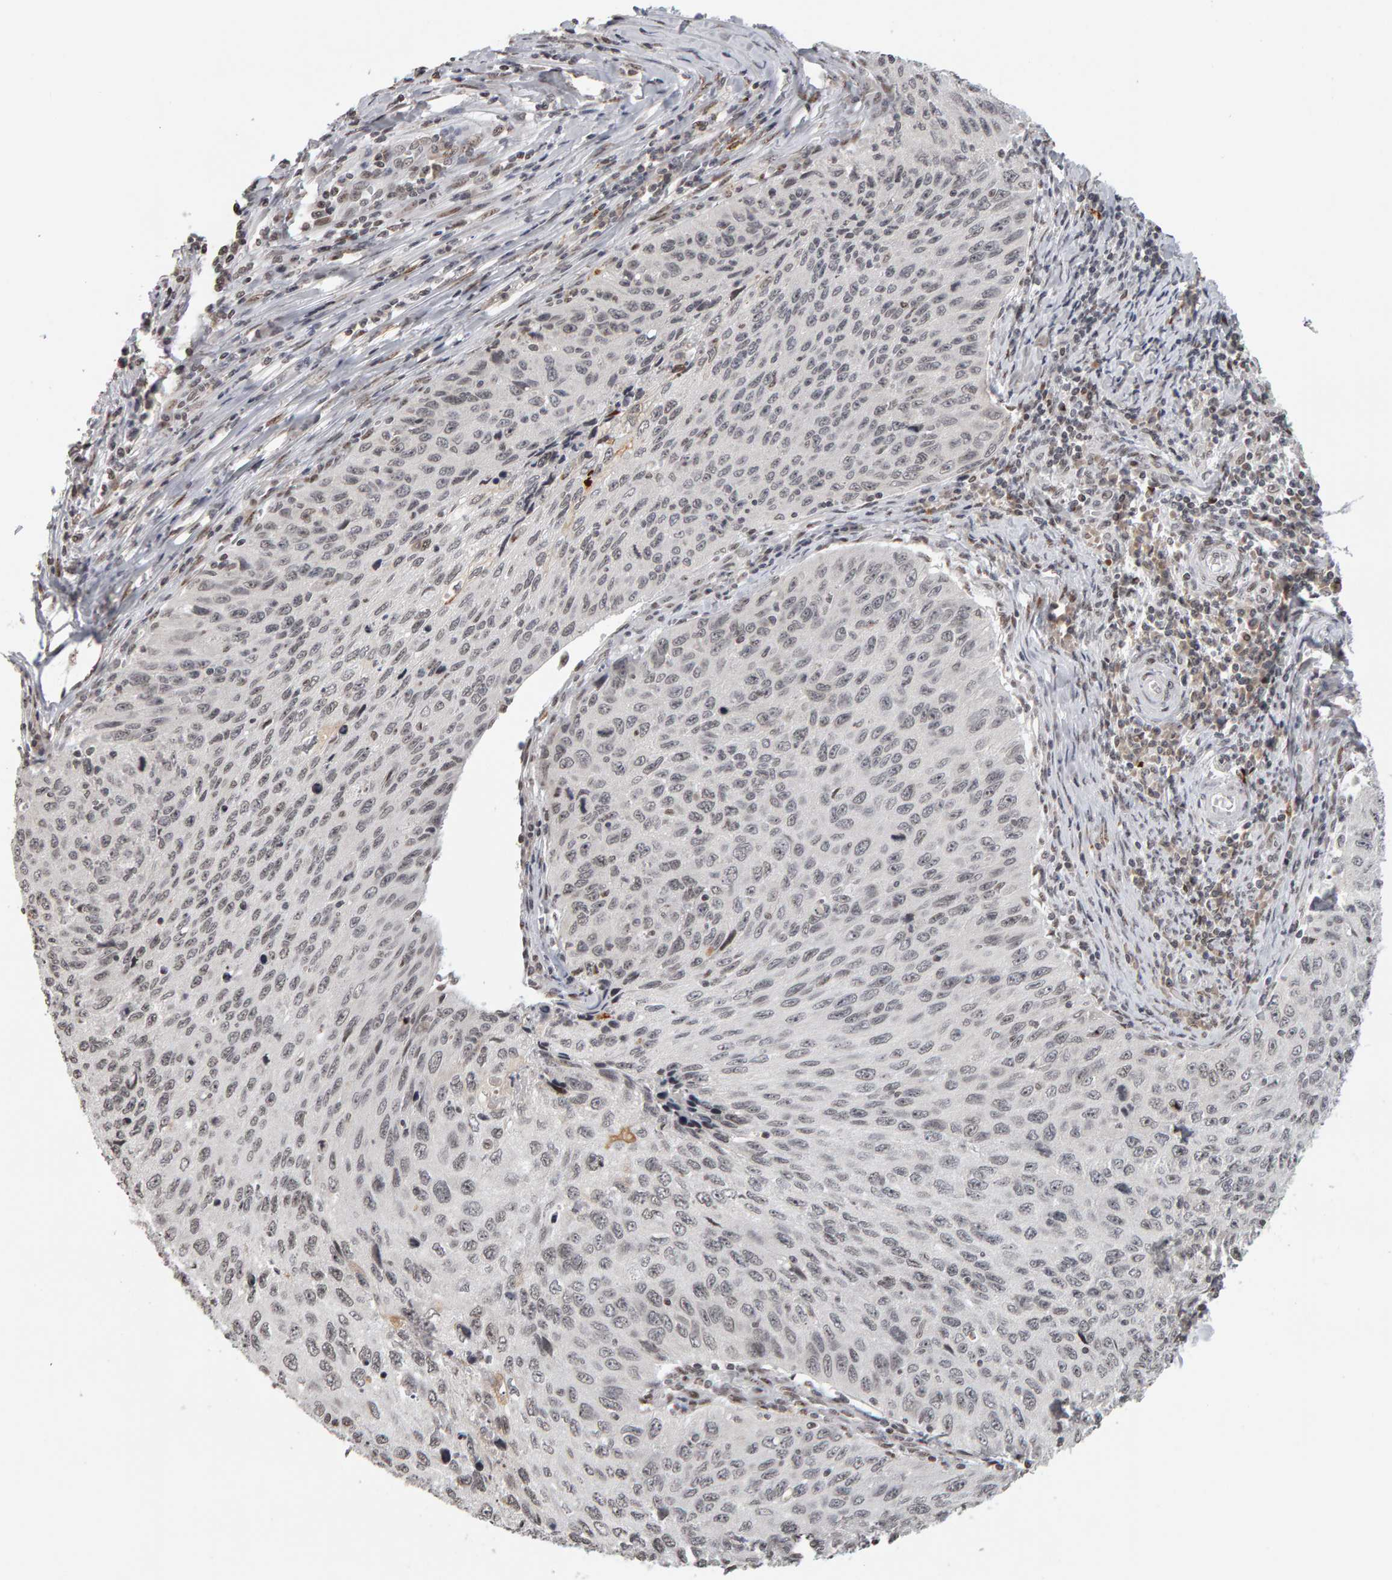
{"staining": {"intensity": "weak", "quantity": "<25%", "location": "nuclear"}, "tissue": "cervical cancer", "cell_type": "Tumor cells", "image_type": "cancer", "snomed": [{"axis": "morphology", "description": "Squamous cell carcinoma, NOS"}, {"axis": "topography", "description": "Cervix"}], "caption": "Photomicrograph shows no significant protein expression in tumor cells of squamous cell carcinoma (cervical).", "gene": "TRAM1", "patient": {"sex": "female", "age": 53}}